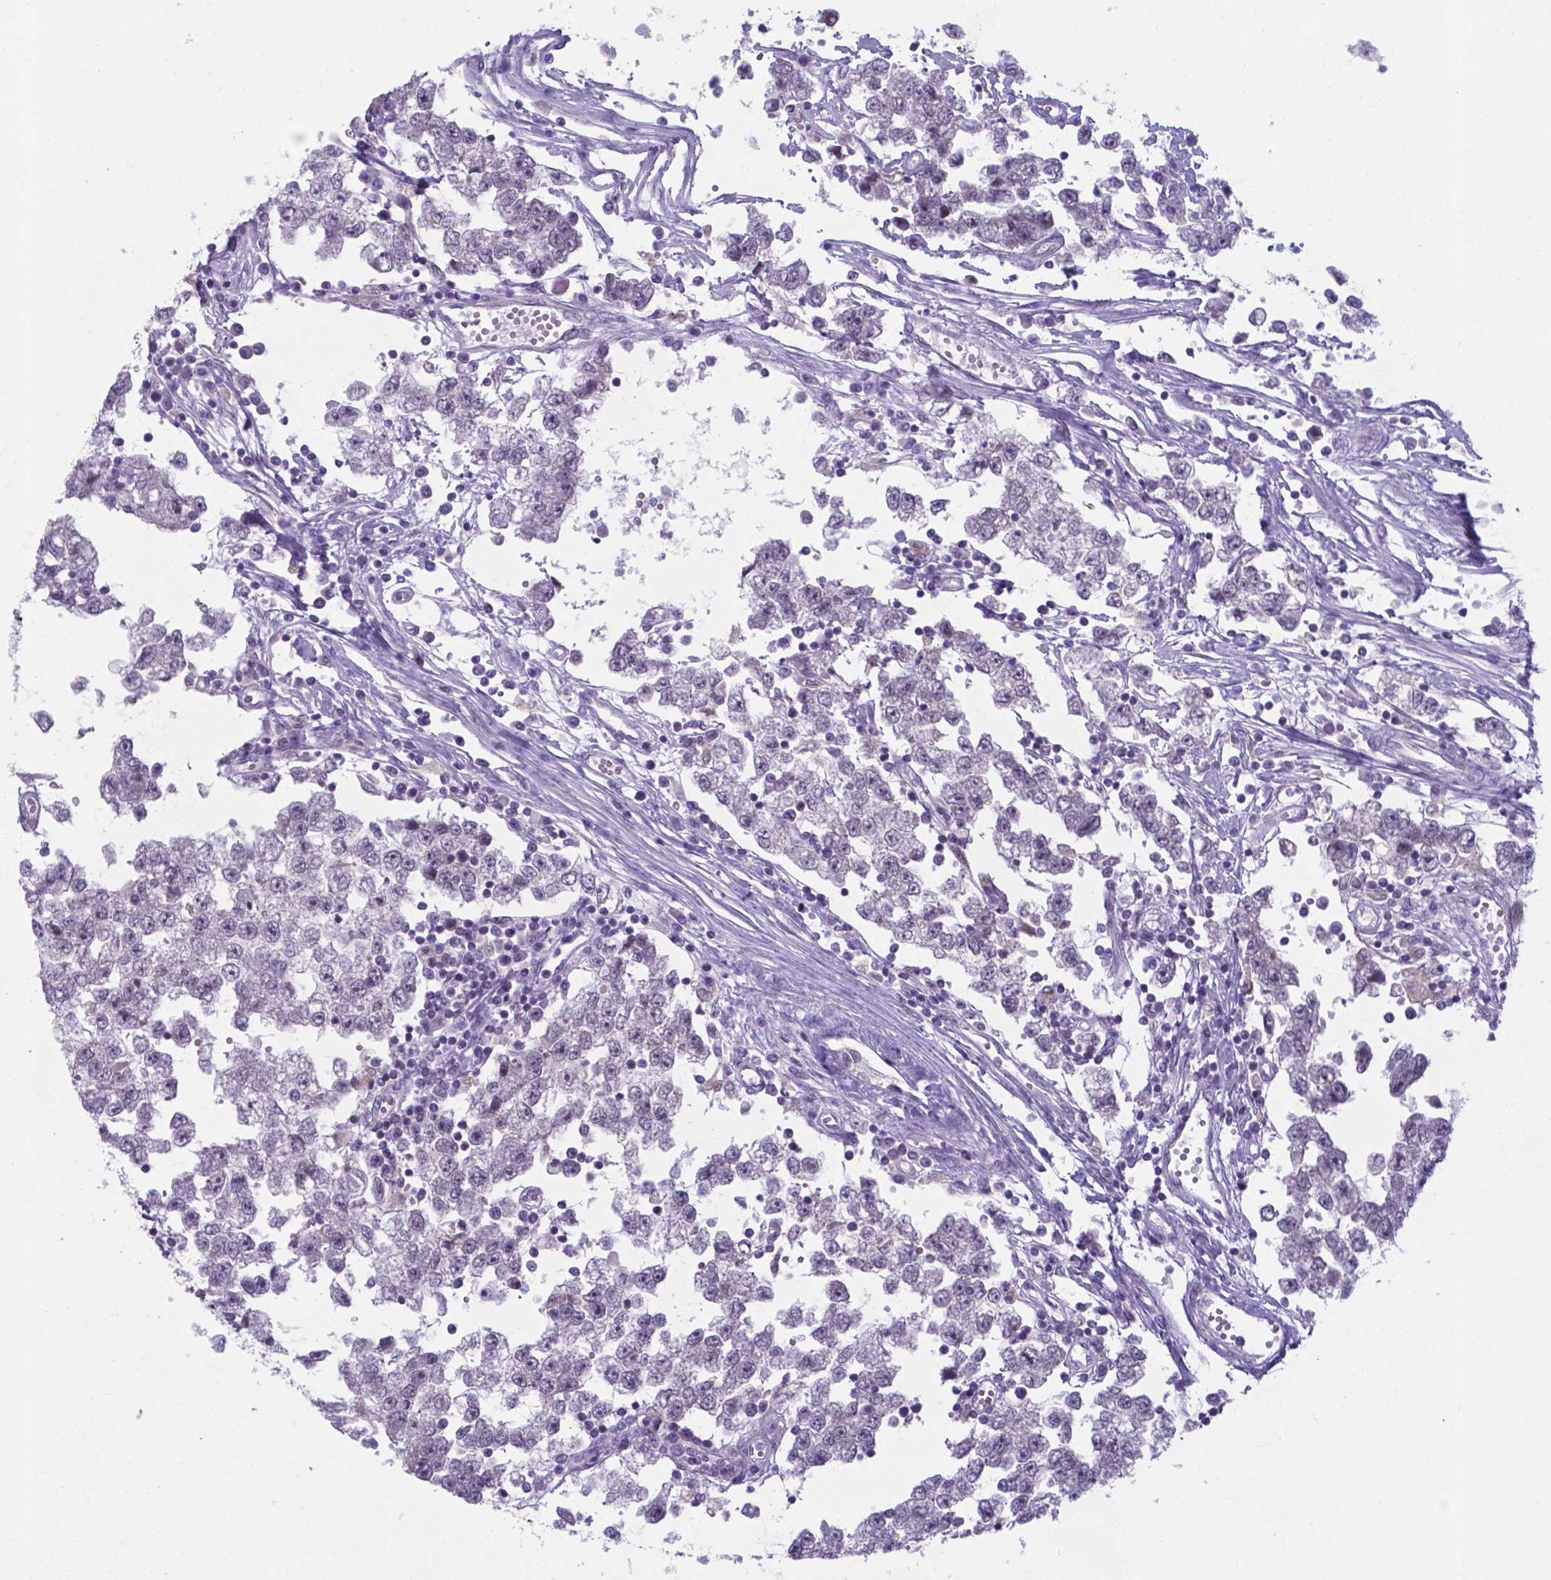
{"staining": {"intensity": "negative", "quantity": "none", "location": "none"}, "tissue": "testis cancer", "cell_type": "Tumor cells", "image_type": "cancer", "snomed": [{"axis": "morphology", "description": "Seminoma, NOS"}, {"axis": "topography", "description": "Testis"}], "caption": "Histopathology image shows no protein expression in tumor cells of testis seminoma tissue.", "gene": "AP5B1", "patient": {"sex": "male", "age": 34}}